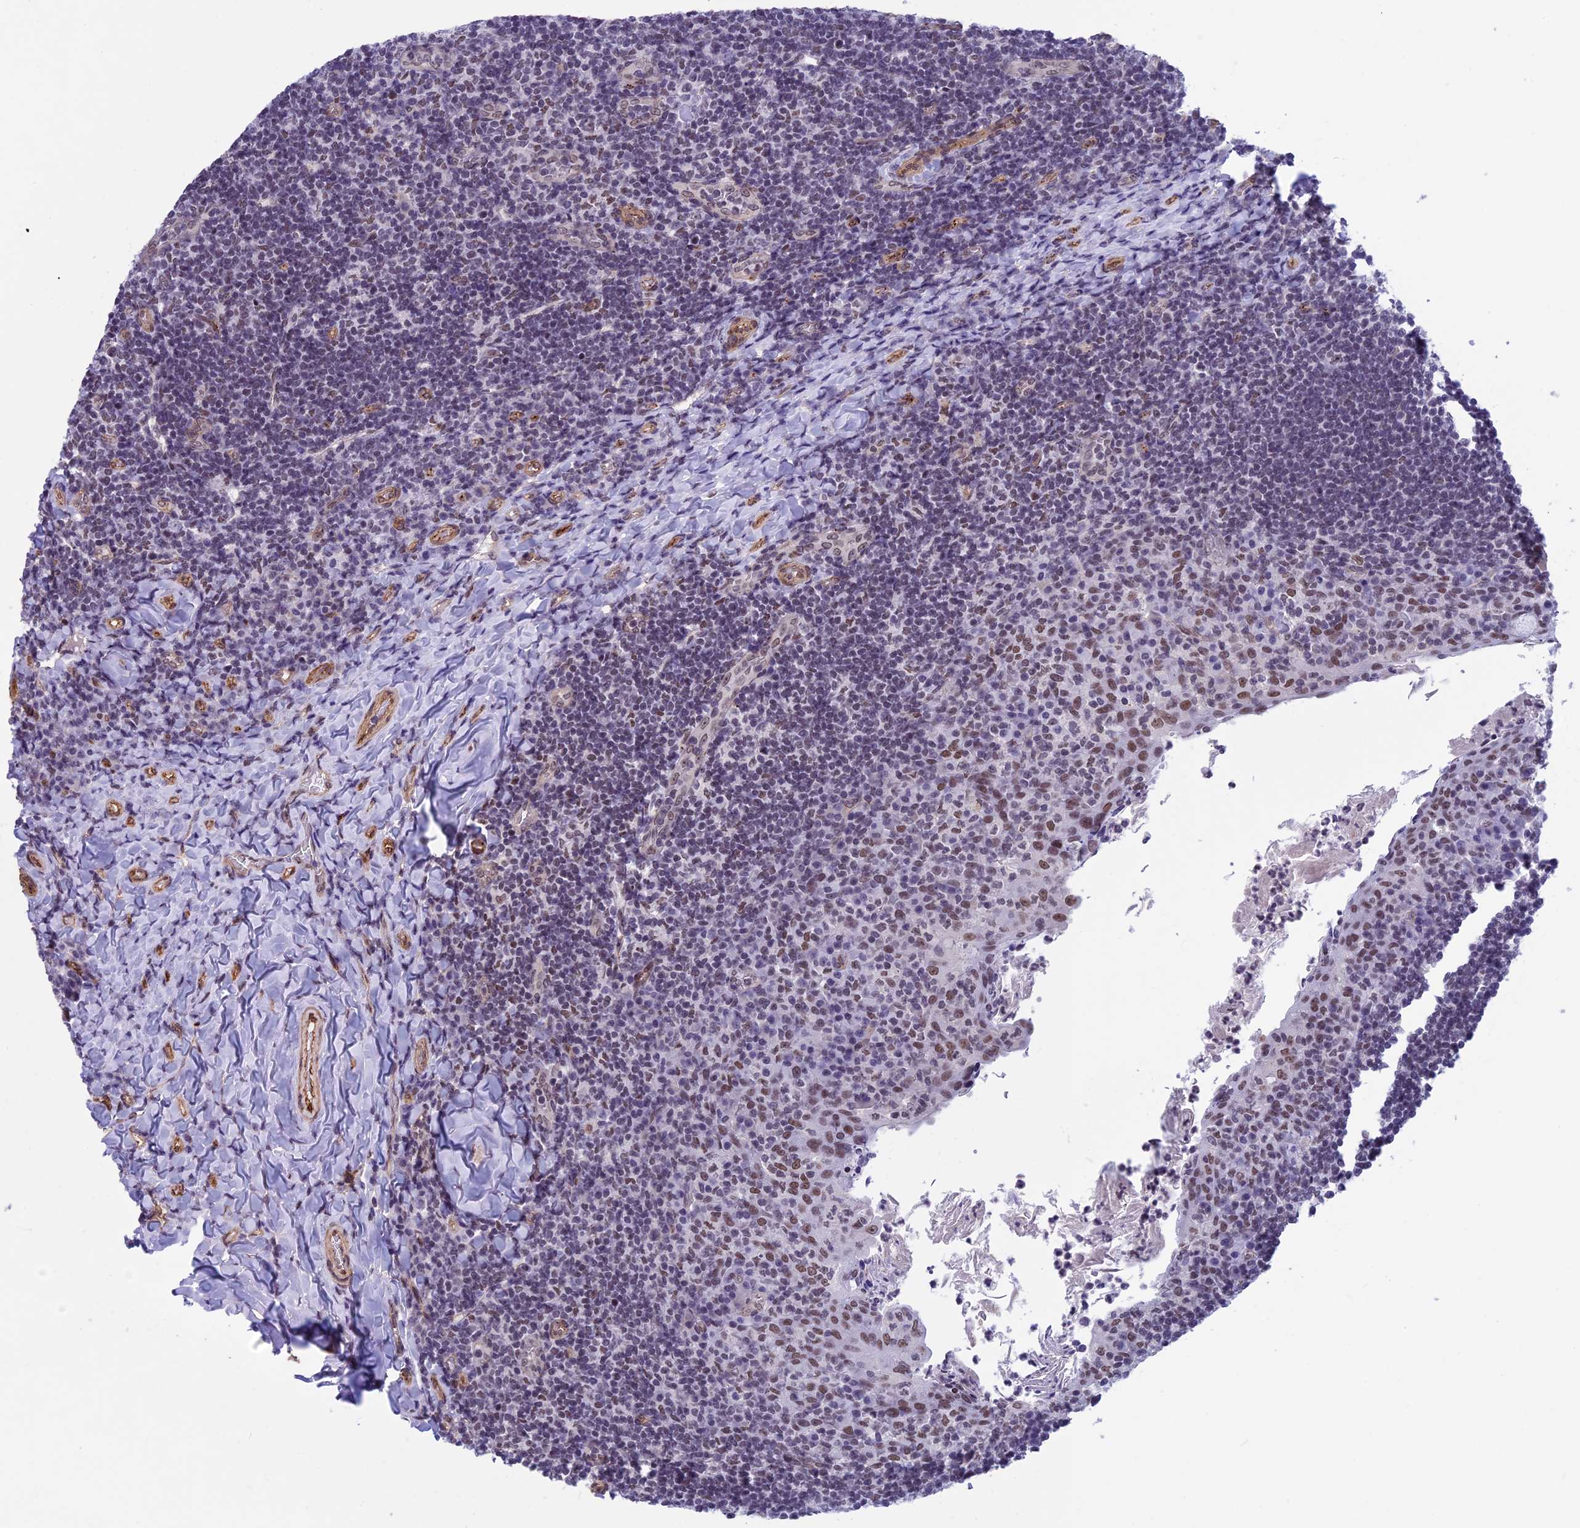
{"staining": {"intensity": "weak", "quantity": "25%-75%", "location": "nuclear"}, "tissue": "tonsil", "cell_type": "Germinal center cells", "image_type": "normal", "snomed": [{"axis": "morphology", "description": "Normal tissue, NOS"}, {"axis": "topography", "description": "Tonsil"}], "caption": "A brown stain labels weak nuclear positivity of a protein in germinal center cells of normal human tonsil. The protein is stained brown, and the nuclei are stained in blue (DAB (3,3'-diaminobenzidine) IHC with brightfield microscopy, high magnification).", "gene": "NIPBL", "patient": {"sex": "female", "age": 10}}